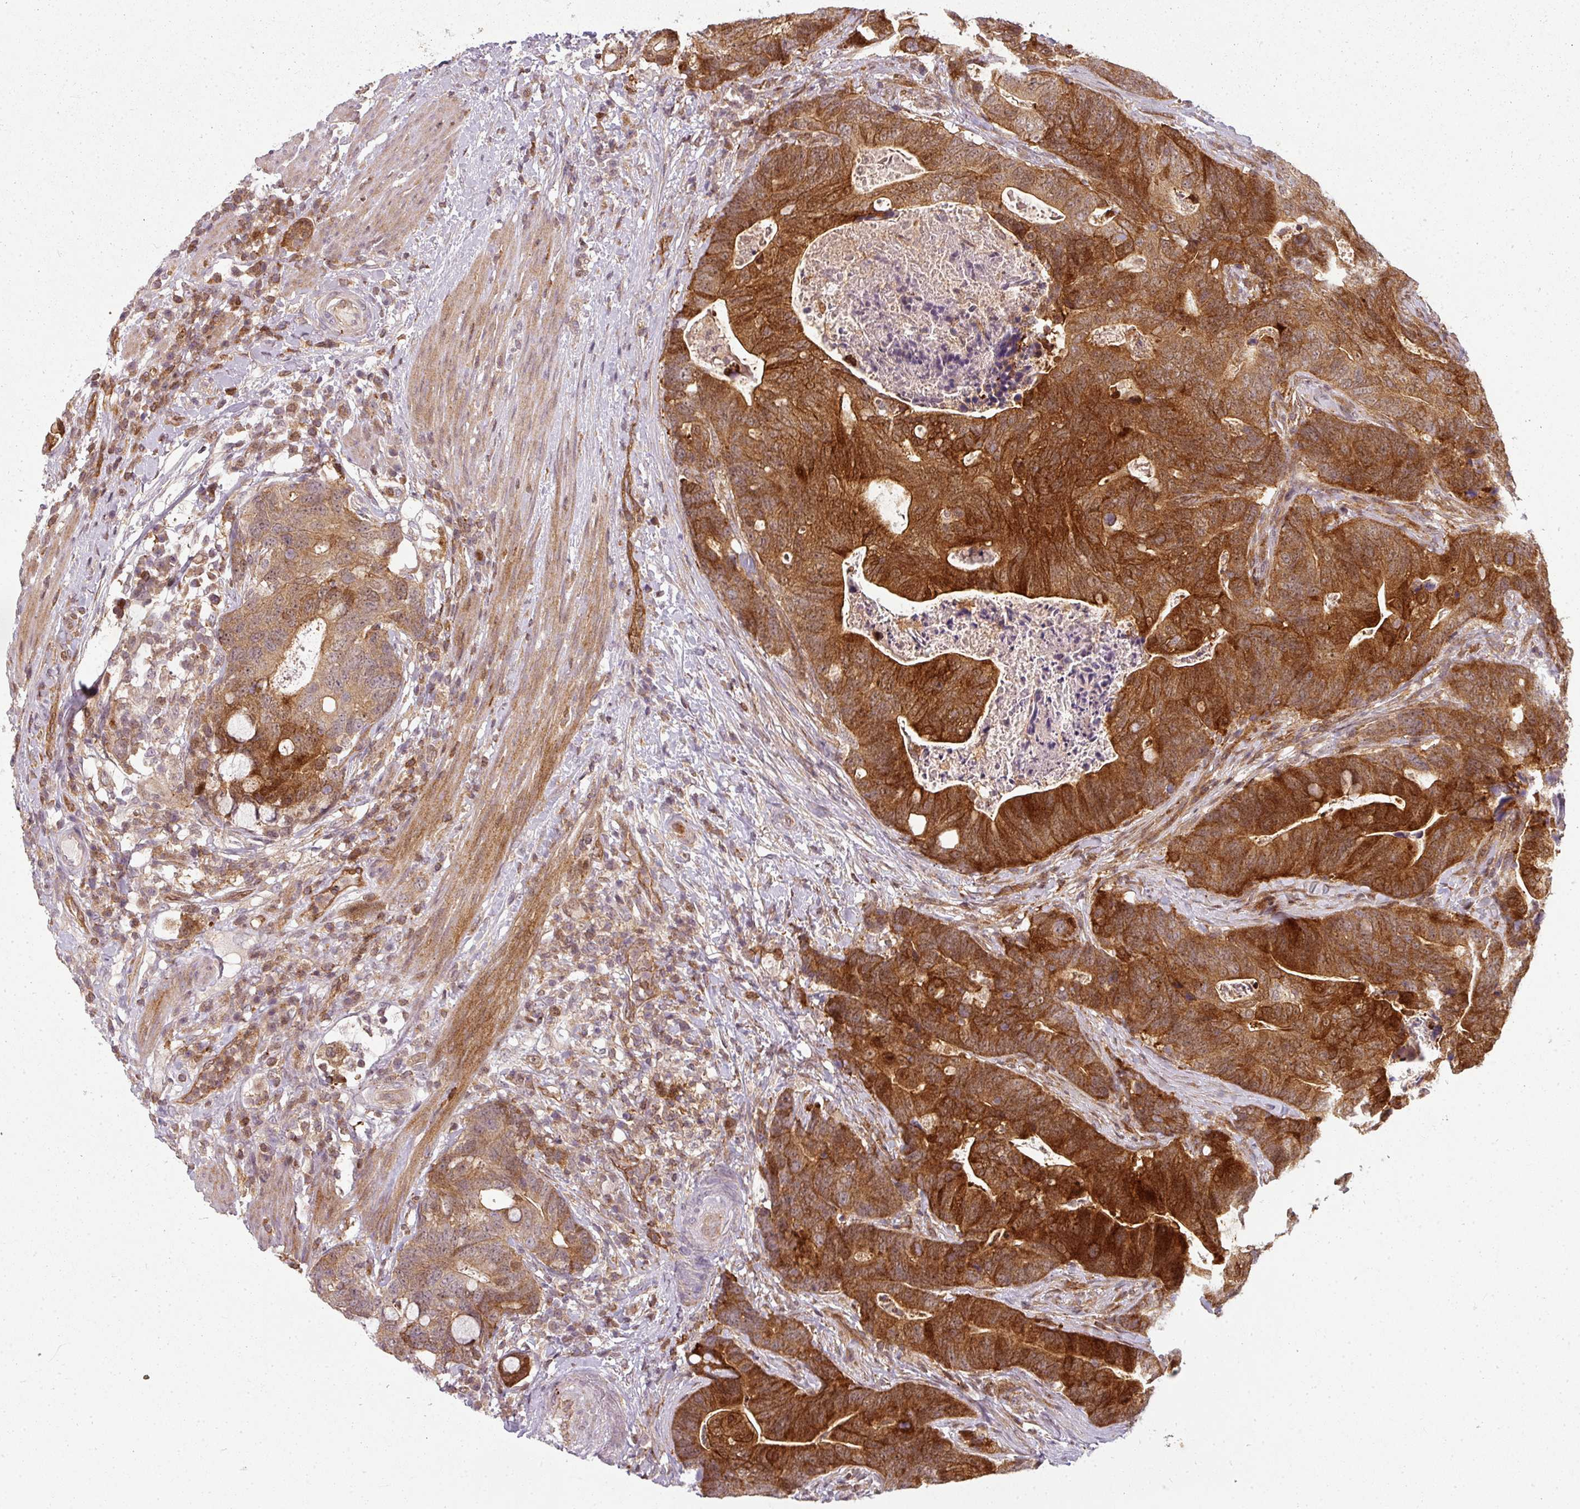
{"staining": {"intensity": "strong", "quantity": ">75%", "location": "cytoplasmic/membranous"}, "tissue": "colorectal cancer", "cell_type": "Tumor cells", "image_type": "cancer", "snomed": [{"axis": "morphology", "description": "Adenocarcinoma, NOS"}, {"axis": "topography", "description": "Colon"}], "caption": "Immunohistochemistry (IHC) histopathology image of neoplastic tissue: colorectal cancer stained using immunohistochemistry (IHC) shows high levels of strong protein expression localized specifically in the cytoplasmic/membranous of tumor cells, appearing as a cytoplasmic/membranous brown color.", "gene": "CLIC1", "patient": {"sex": "female", "age": 82}}